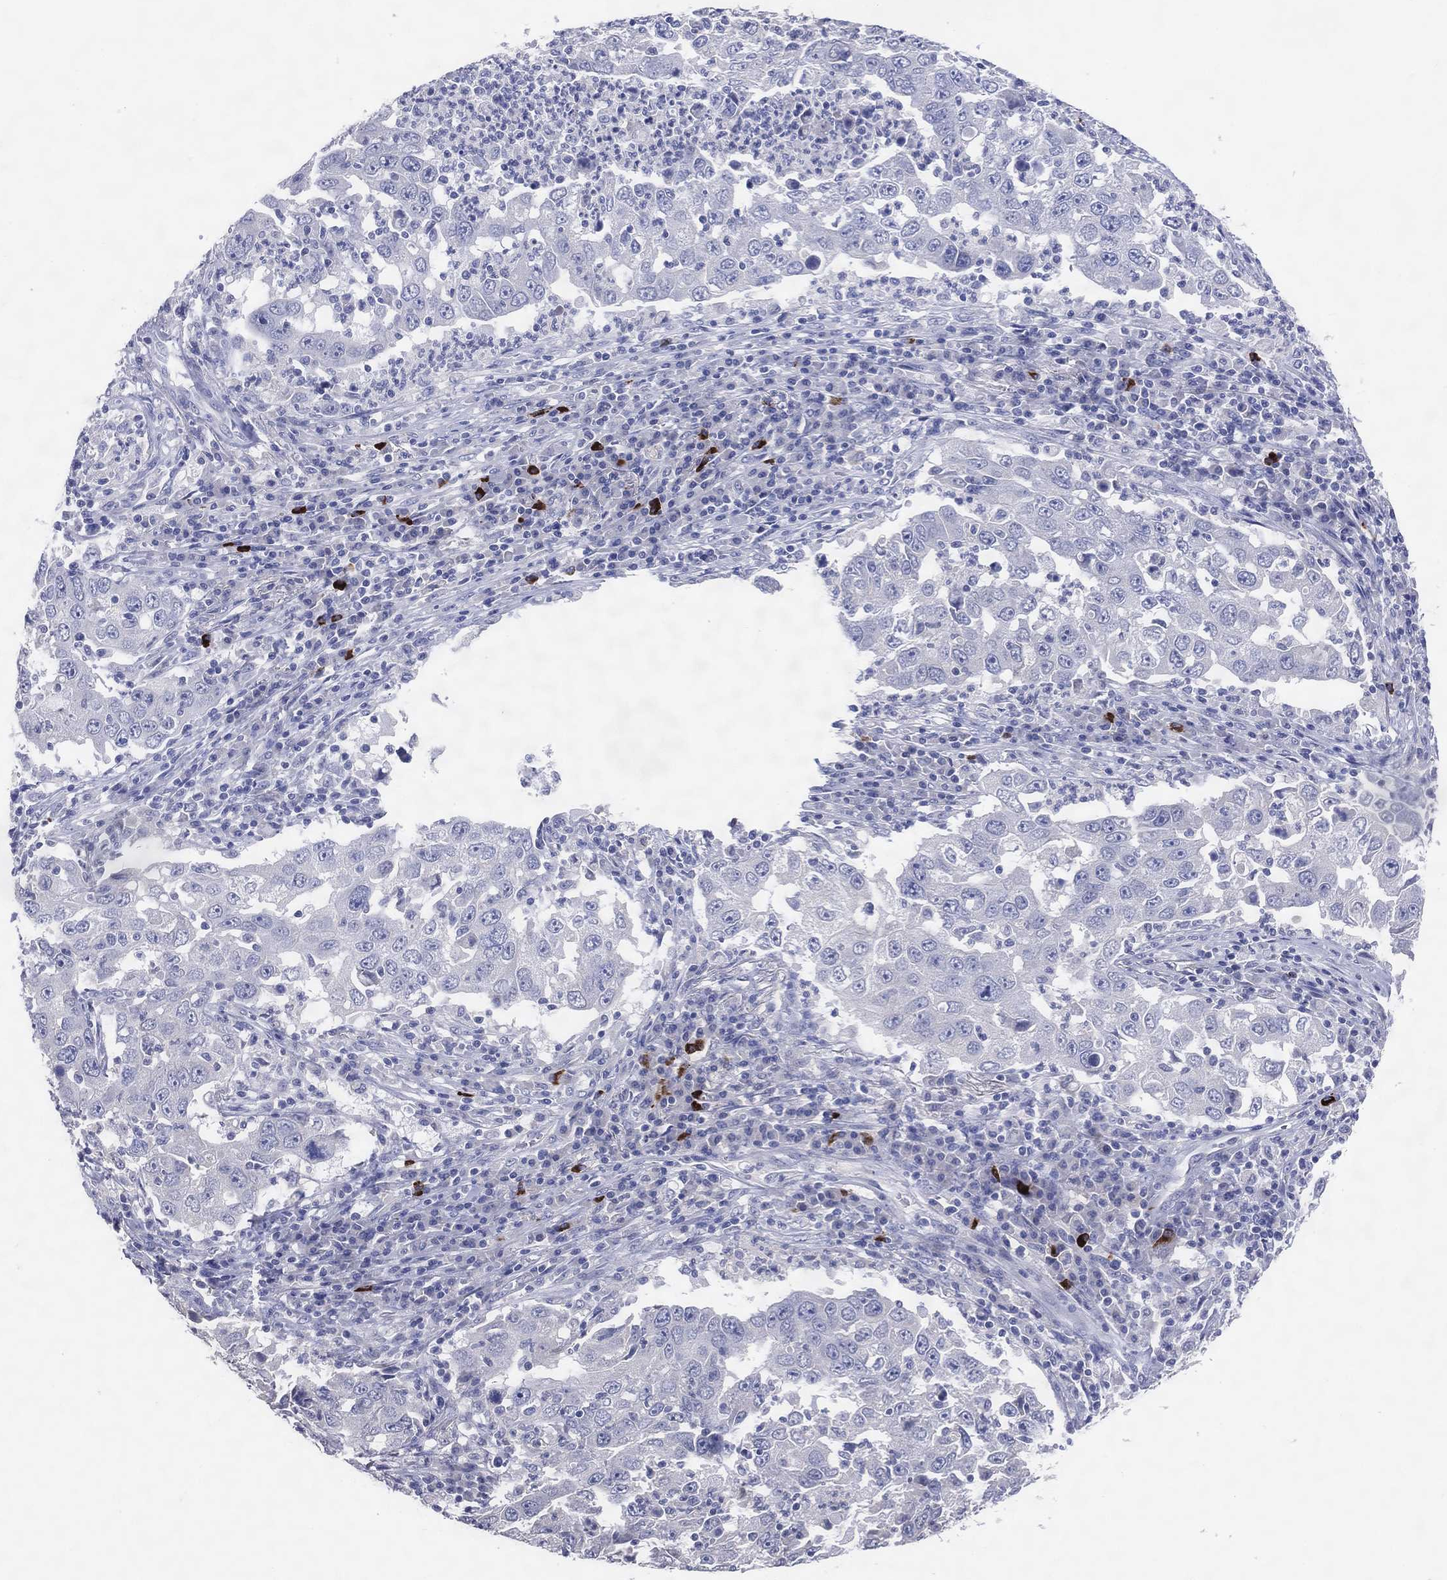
{"staining": {"intensity": "negative", "quantity": "none", "location": "none"}, "tissue": "lung cancer", "cell_type": "Tumor cells", "image_type": "cancer", "snomed": [{"axis": "morphology", "description": "Adenocarcinoma, NOS"}, {"axis": "topography", "description": "Lung"}], "caption": "Lung cancer (adenocarcinoma) stained for a protein using immunohistochemistry (IHC) displays no positivity tumor cells.", "gene": "DNAH6", "patient": {"sex": "male", "age": 73}}